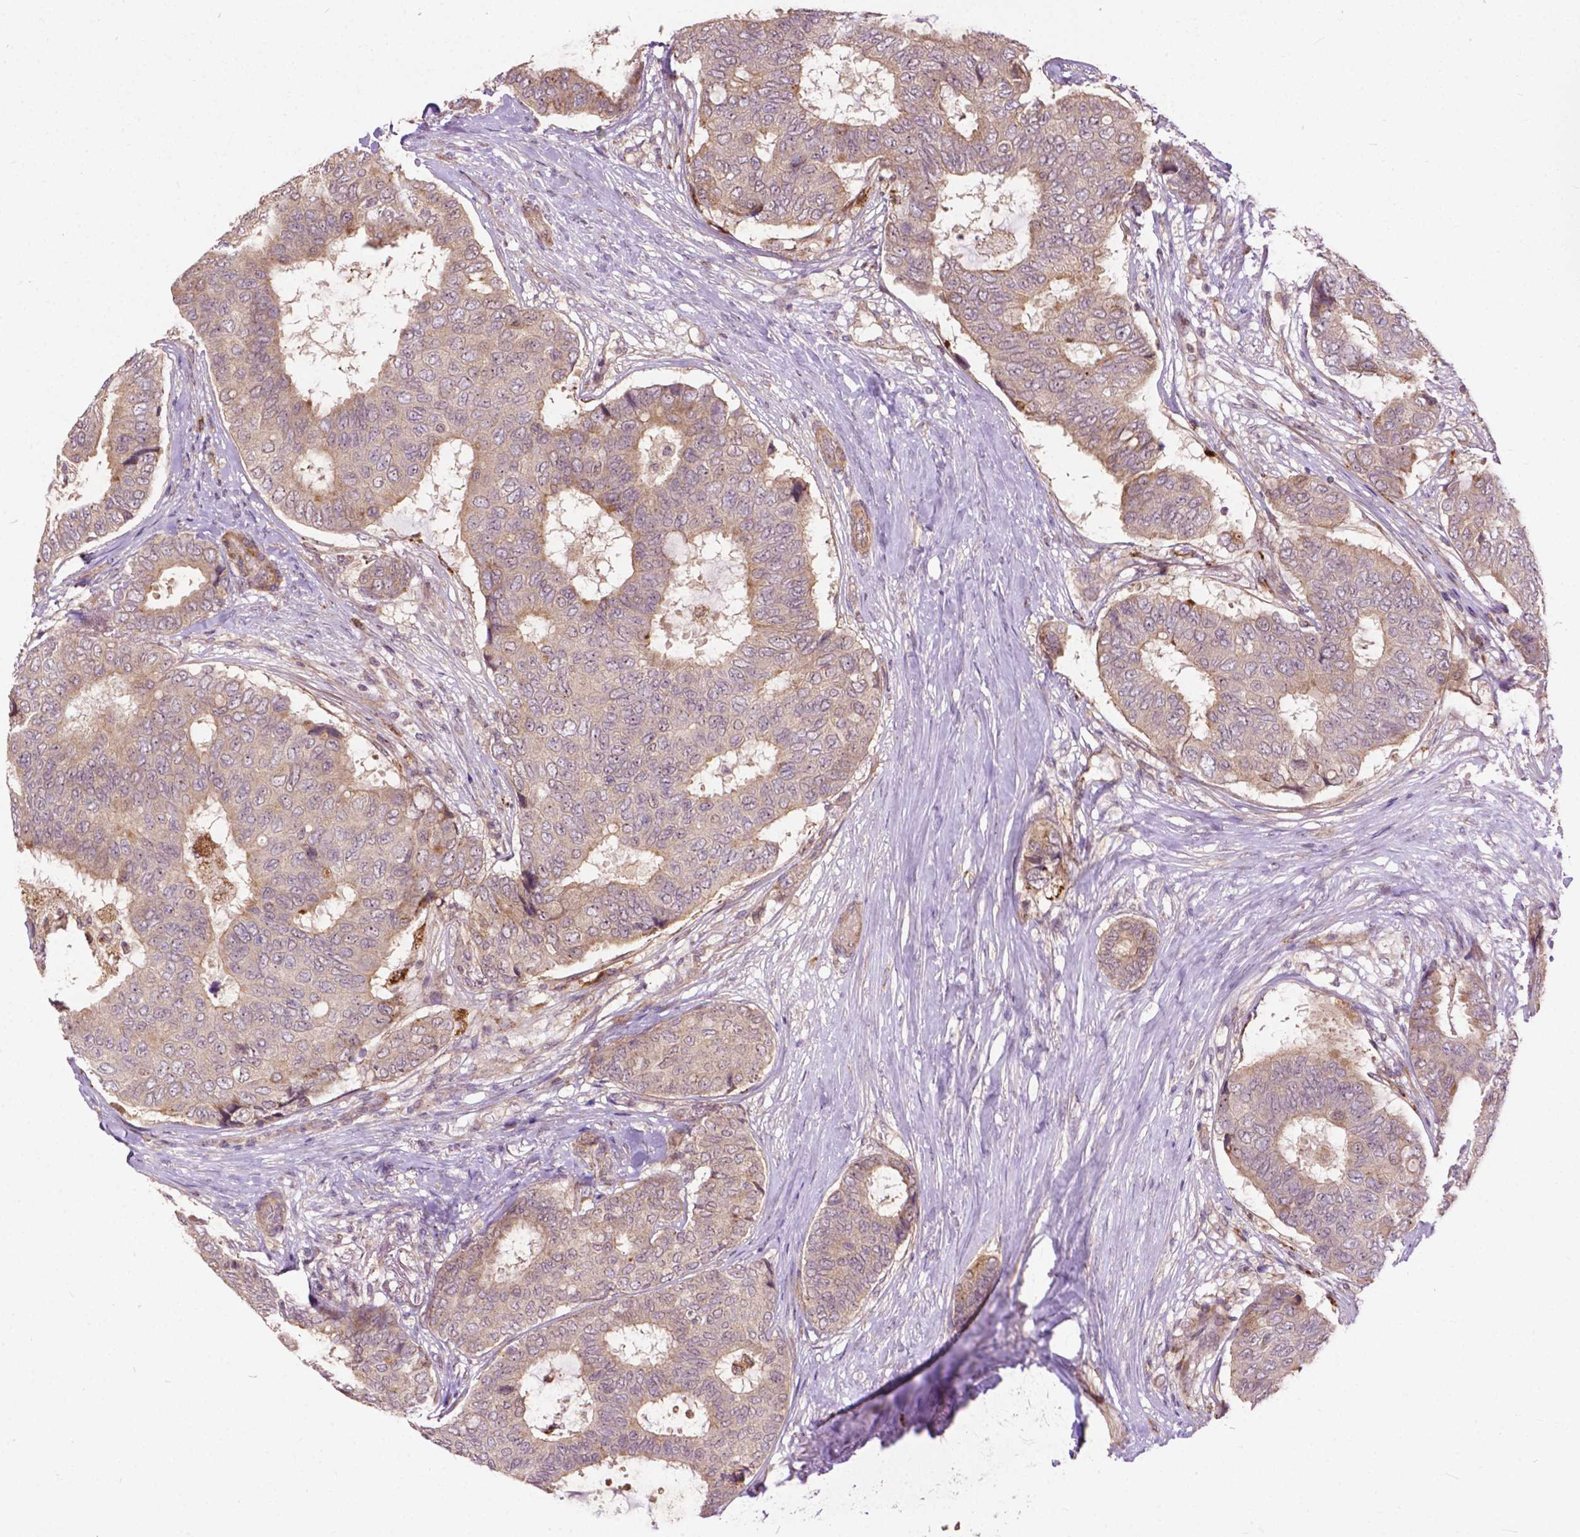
{"staining": {"intensity": "weak", "quantity": "<25%", "location": "cytoplasmic/membranous"}, "tissue": "breast cancer", "cell_type": "Tumor cells", "image_type": "cancer", "snomed": [{"axis": "morphology", "description": "Duct carcinoma"}, {"axis": "topography", "description": "Breast"}], "caption": "An immunohistochemistry (IHC) histopathology image of breast cancer (infiltrating ductal carcinoma) is shown. There is no staining in tumor cells of breast cancer (infiltrating ductal carcinoma). (Stains: DAB (3,3'-diaminobenzidine) immunohistochemistry (IHC) with hematoxylin counter stain, Microscopy: brightfield microscopy at high magnification).", "gene": "PARP3", "patient": {"sex": "female", "age": 75}}